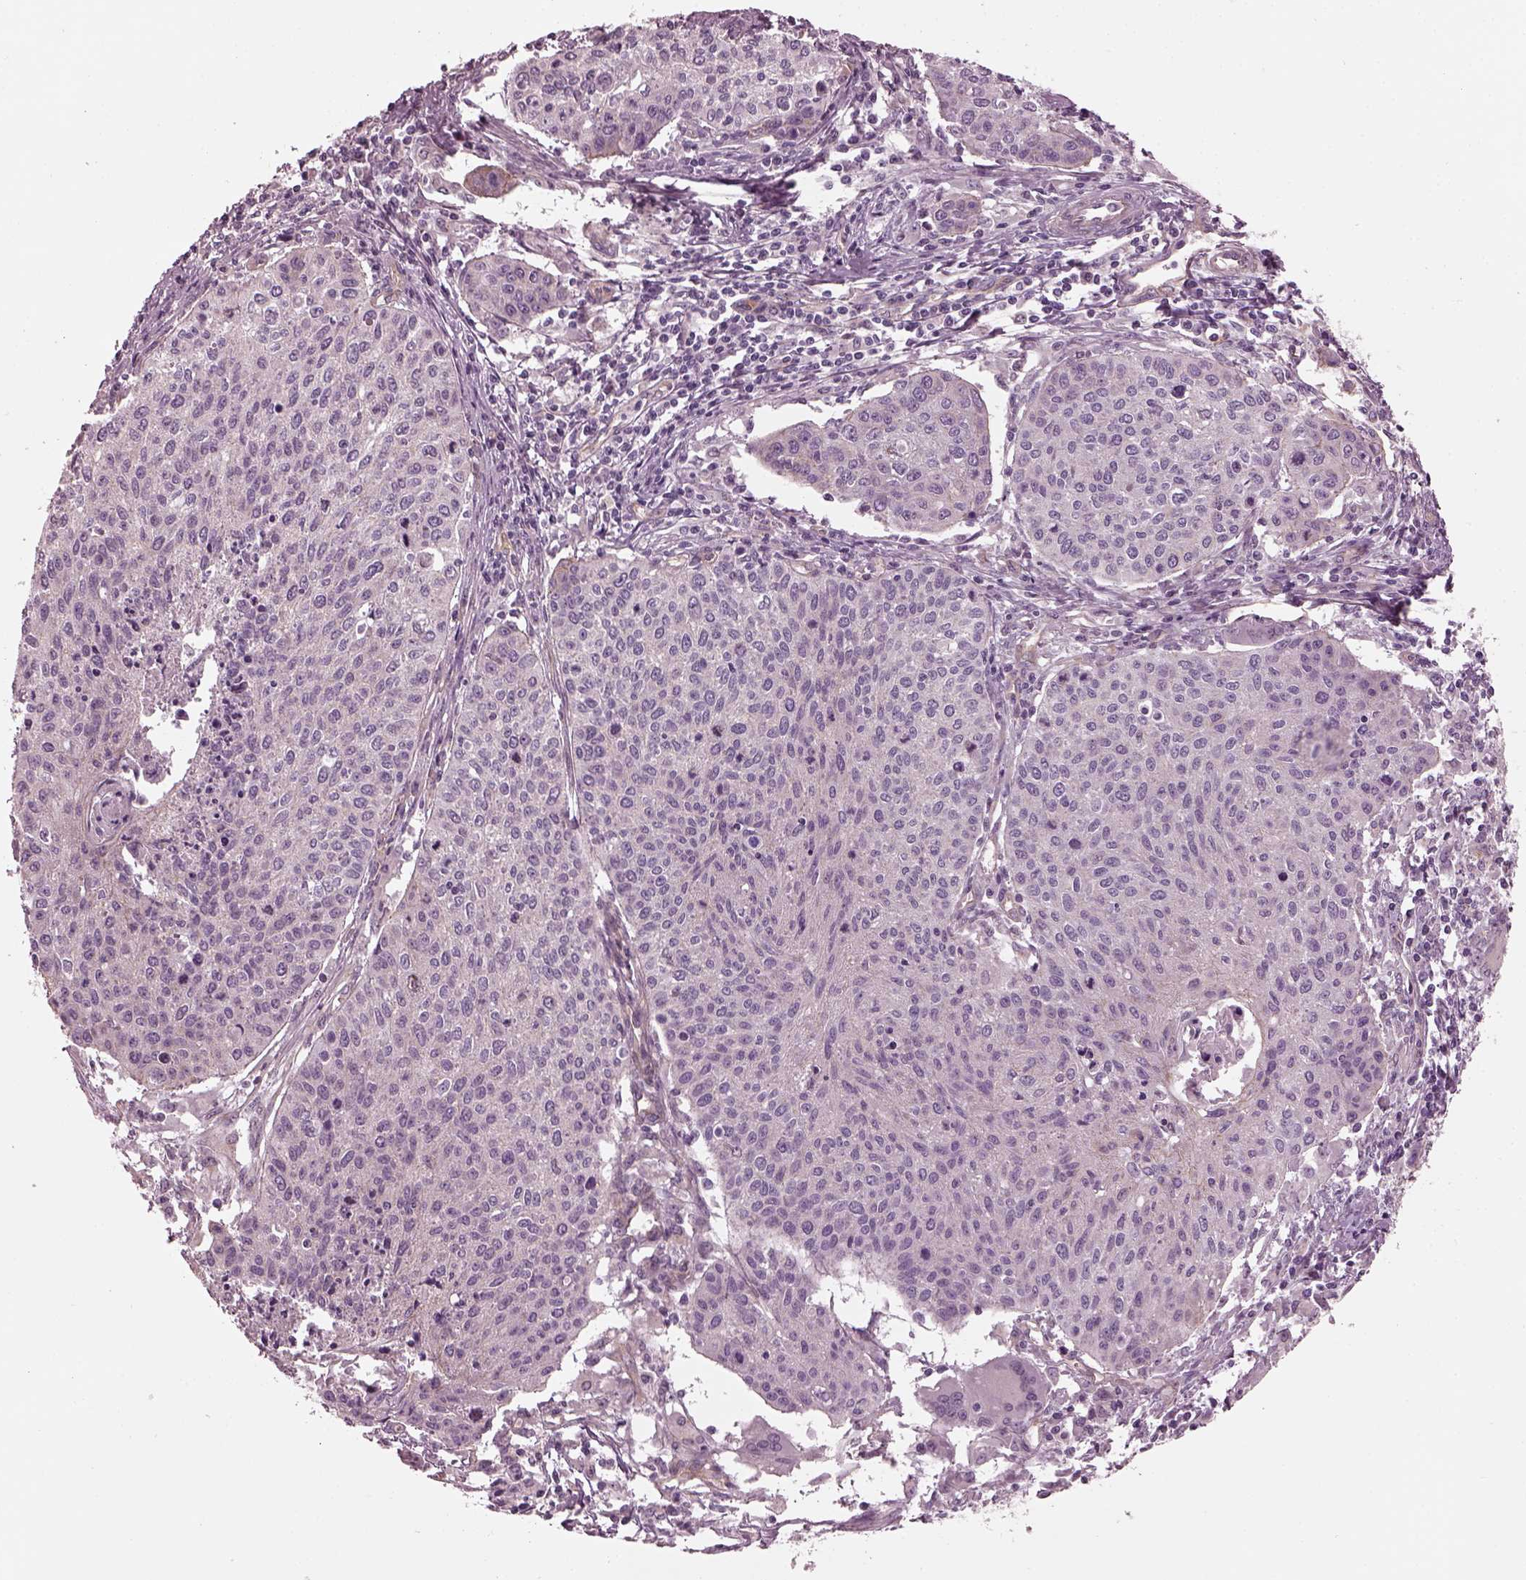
{"staining": {"intensity": "negative", "quantity": "none", "location": "none"}, "tissue": "cervical cancer", "cell_type": "Tumor cells", "image_type": "cancer", "snomed": [{"axis": "morphology", "description": "Squamous cell carcinoma, NOS"}, {"axis": "topography", "description": "Cervix"}], "caption": "DAB immunohistochemical staining of human cervical cancer exhibits no significant positivity in tumor cells.", "gene": "ODAD1", "patient": {"sex": "female", "age": 38}}